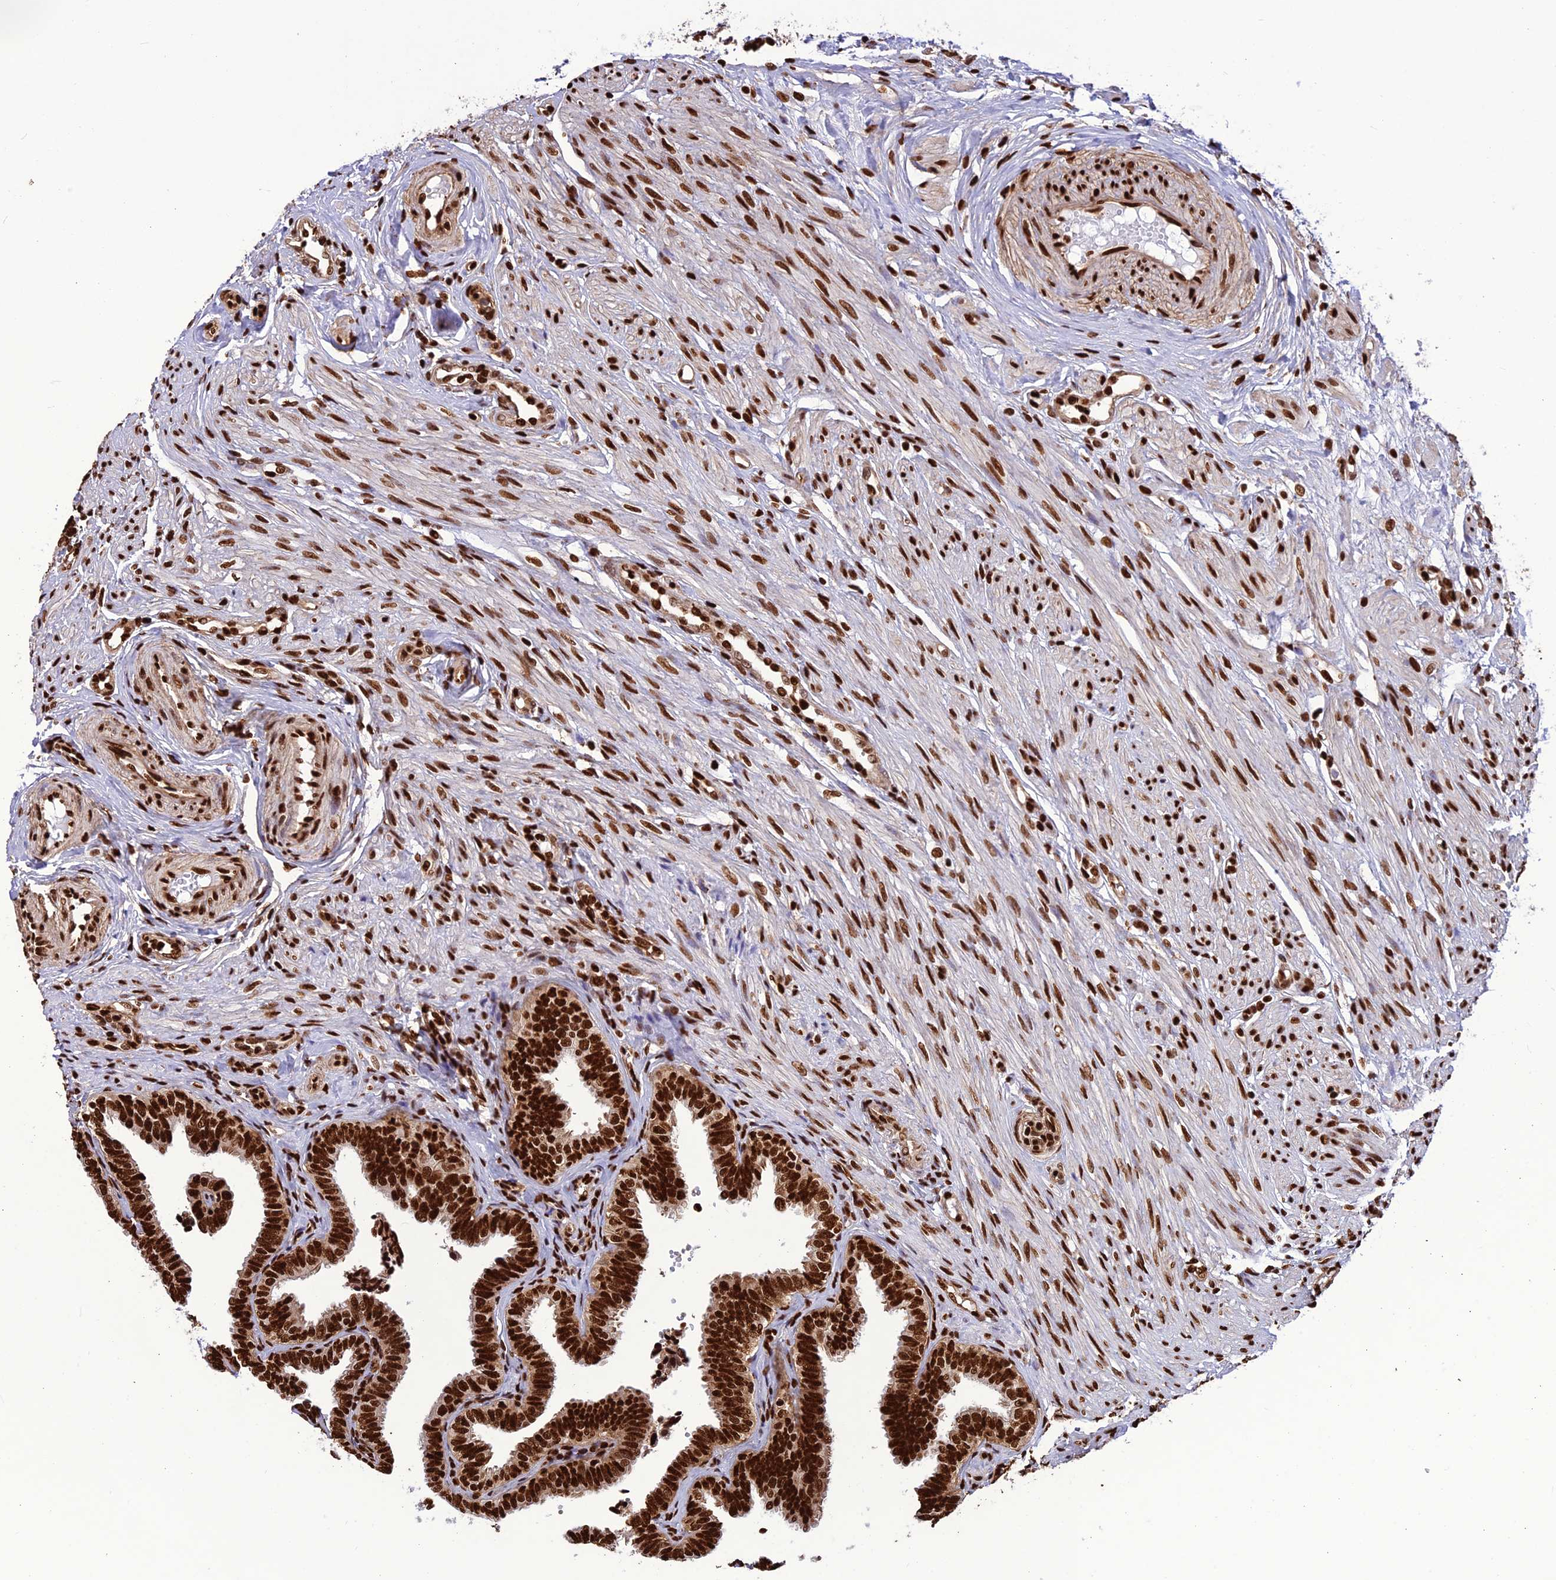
{"staining": {"intensity": "strong", "quantity": ">75%", "location": "nuclear"}, "tissue": "fallopian tube", "cell_type": "Glandular cells", "image_type": "normal", "snomed": [{"axis": "morphology", "description": "Normal tissue, NOS"}, {"axis": "topography", "description": "Fallopian tube"}], "caption": "The image exhibits staining of benign fallopian tube, revealing strong nuclear protein expression (brown color) within glandular cells.", "gene": "INO80E", "patient": {"sex": "female", "age": 39}}